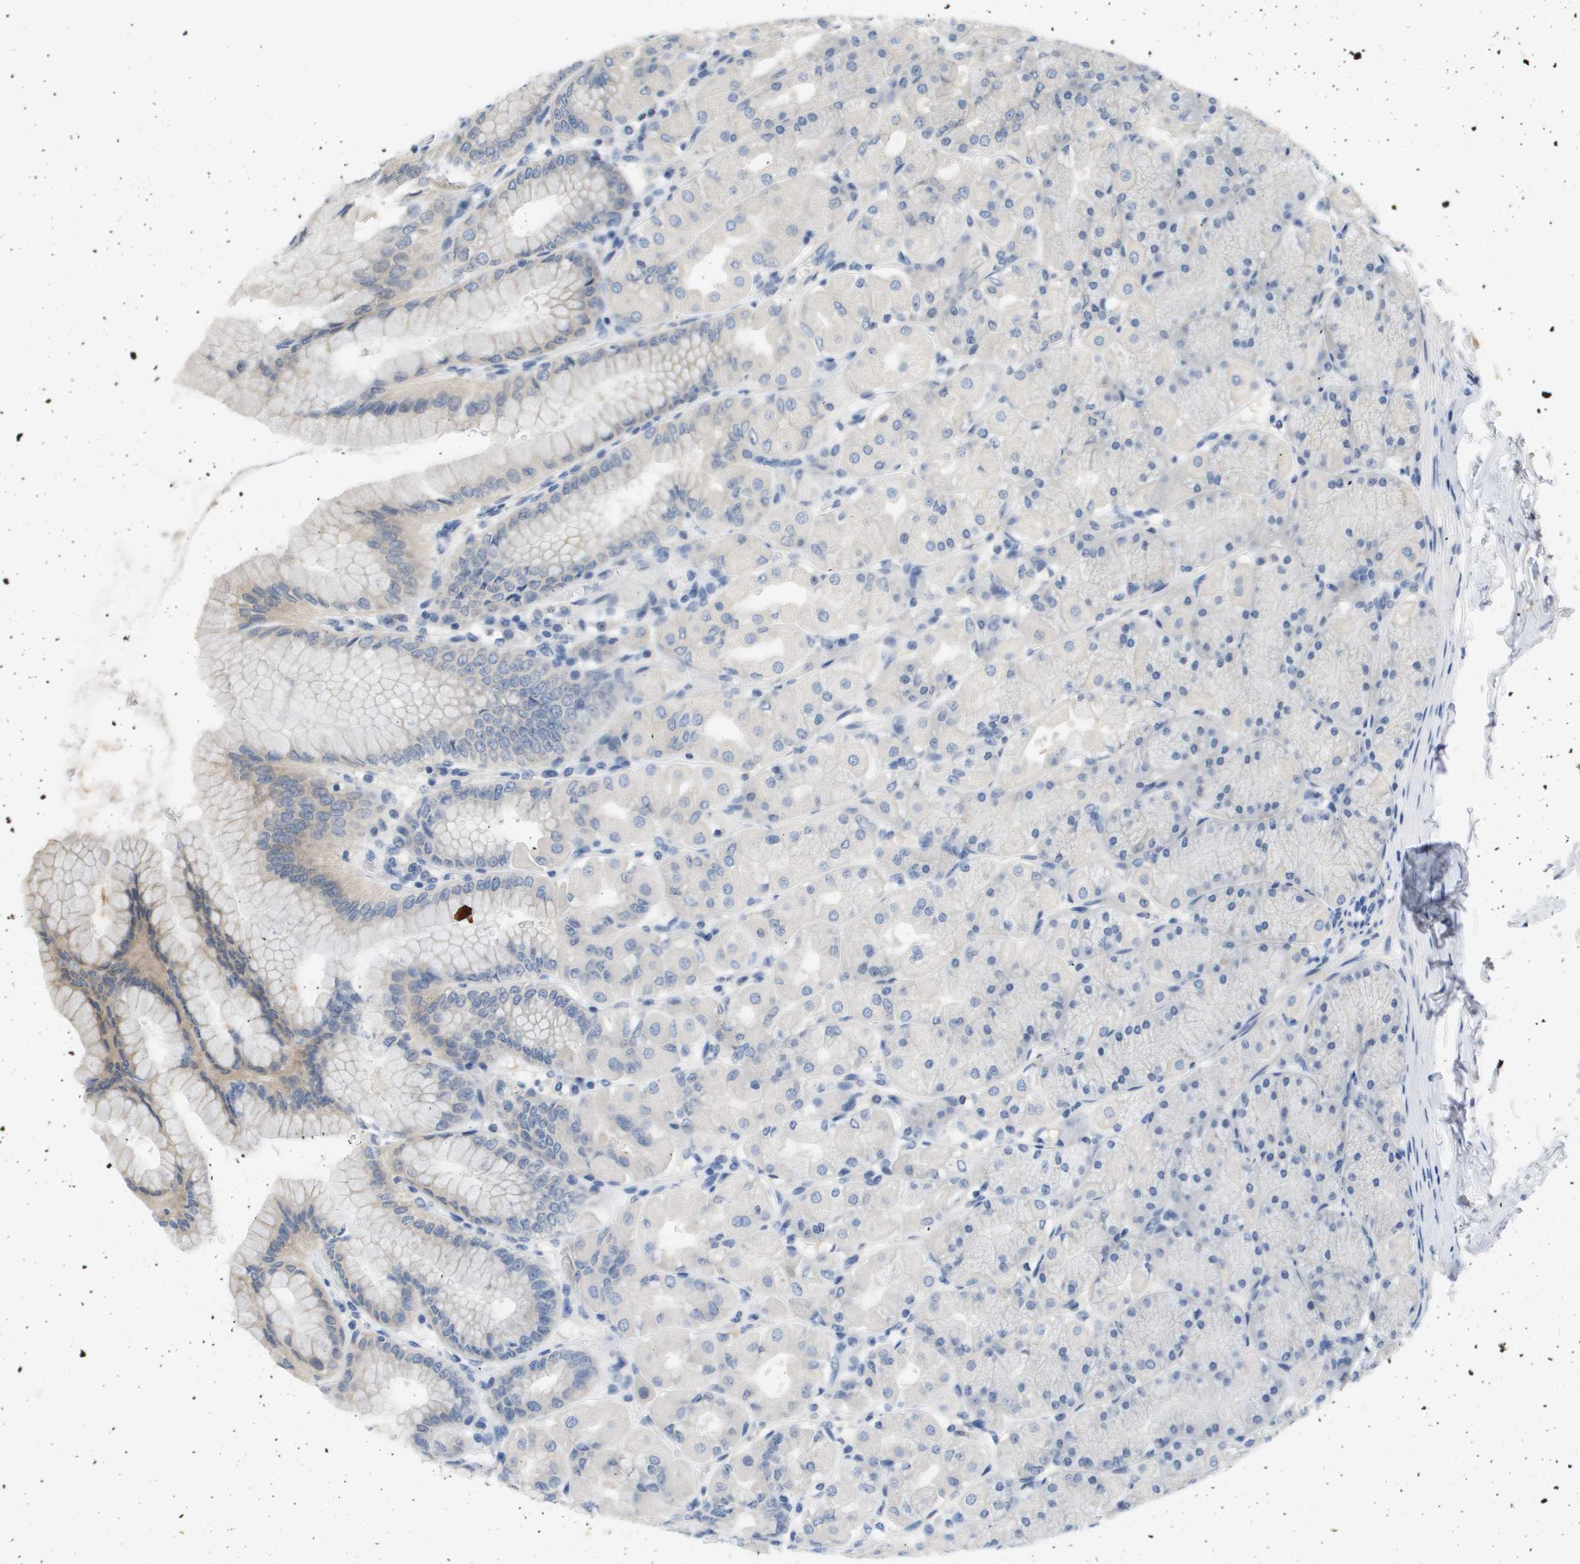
{"staining": {"intensity": "weak", "quantity": "<25%", "location": "cytoplasmic/membranous"}, "tissue": "stomach", "cell_type": "Glandular cells", "image_type": "normal", "snomed": [{"axis": "morphology", "description": "Normal tissue, NOS"}, {"axis": "topography", "description": "Stomach, upper"}], "caption": "A histopathology image of stomach stained for a protein exhibits no brown staining in glandular cells. The staining was performed using DAB to visualize the protein expression in brown, while the nuclei were stained in blue with hematoxylin (Magnification: 20x).", "gene": "CAPN11", "patient": {"sex": "female", "age": 56}}